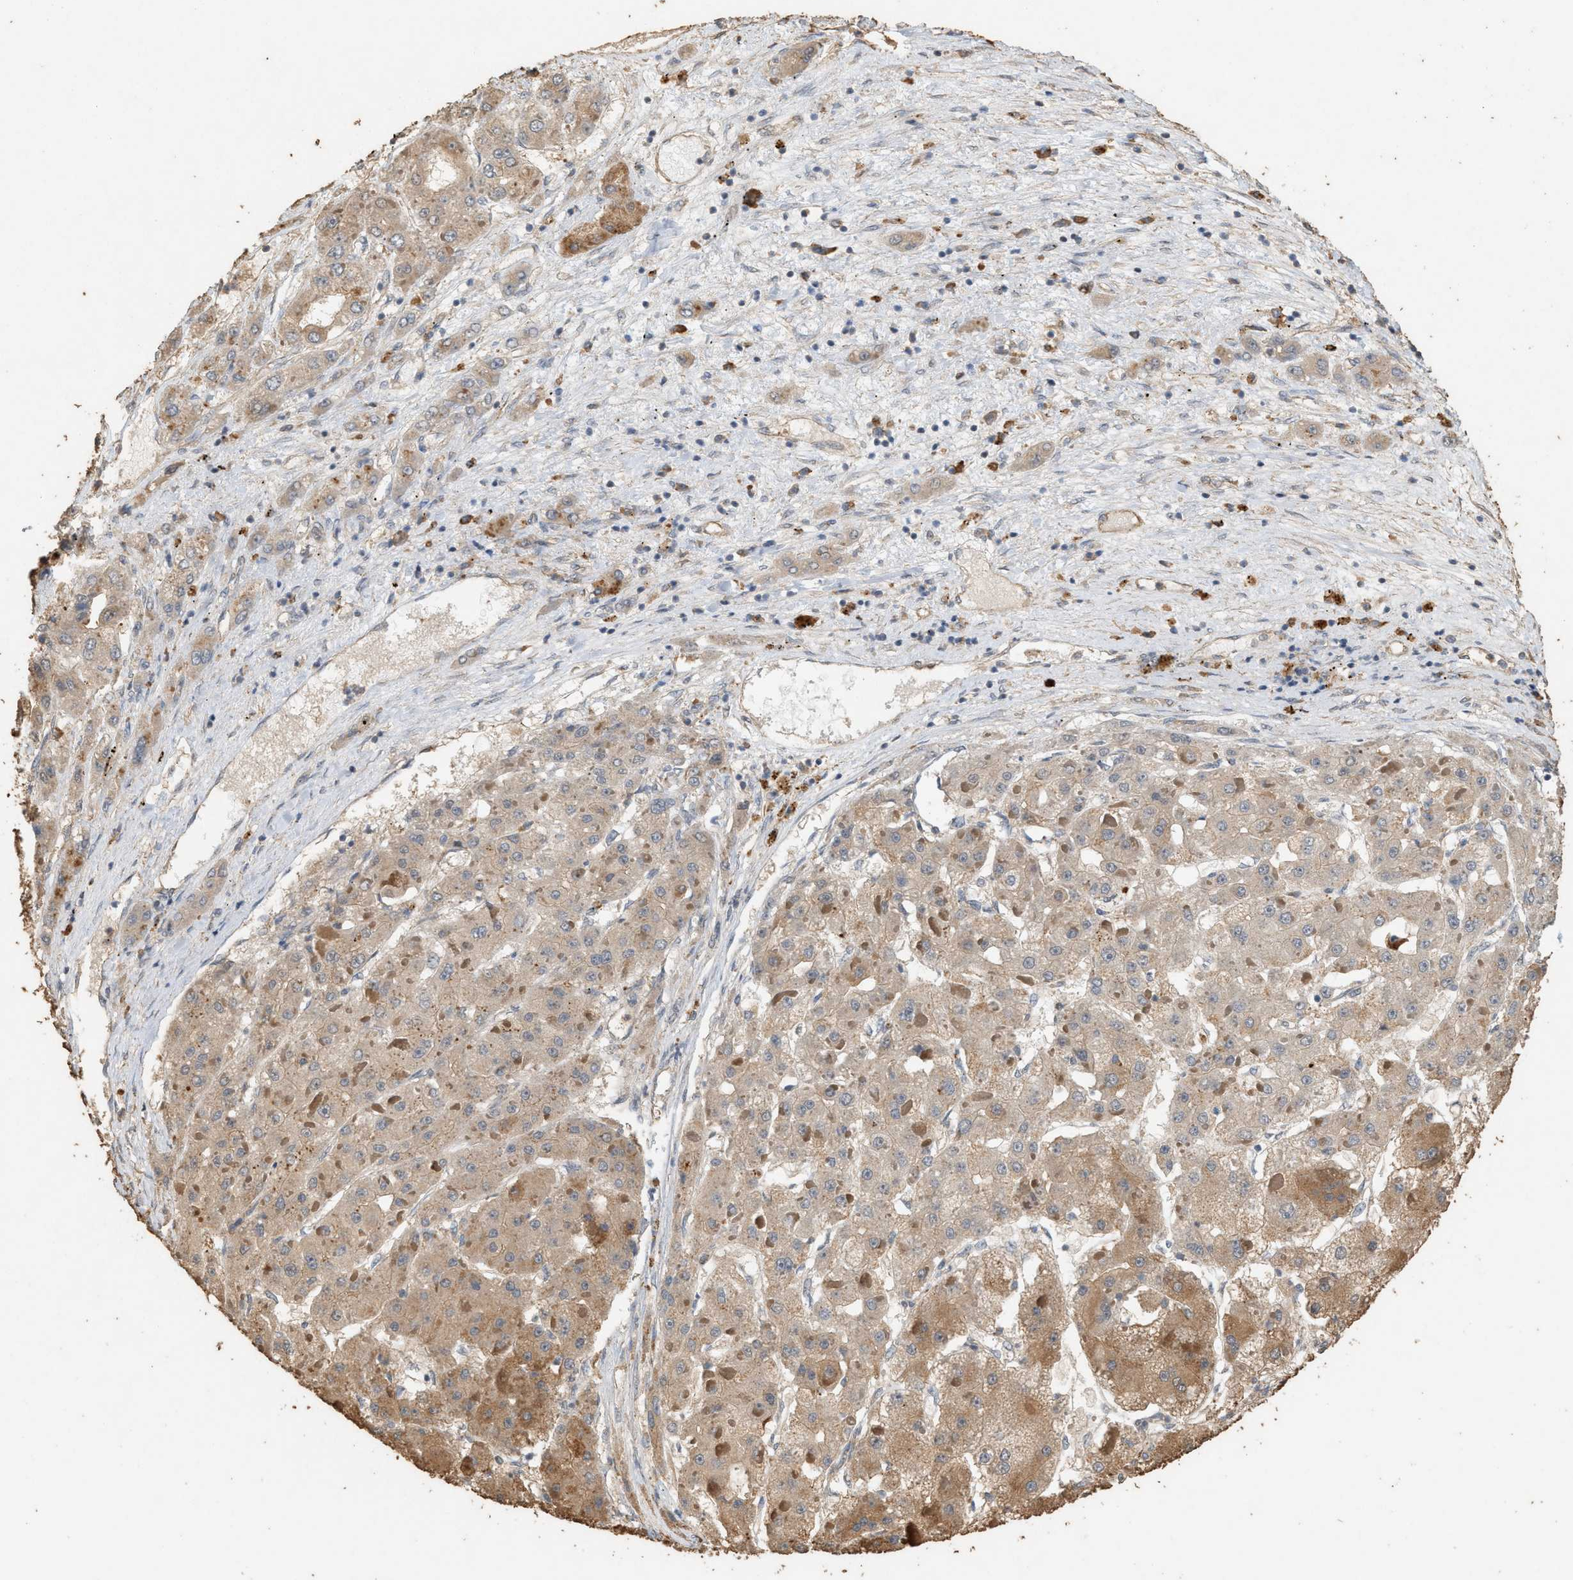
{"staining": {"intensity": "weak", "quantity": ">75%", "location": "cytoplasmic/membranous"}, "tissue": "liver cancer", "cell_type": "Tumor cells", "image_type": "cancer", "snomed": [{"axis": "morphology", "description": "Carcinoma, Hepatocellular, NOS"}, {"axis": "topography", "description": "Liver"}], "caption": "A brown stain labels weak cytoplasmic/membranous expression of a protein in human liver hepatocellular carcinoma tumor cells.", "gene": "DCAF7", "patient": {"sex": "female", "age": 73}}